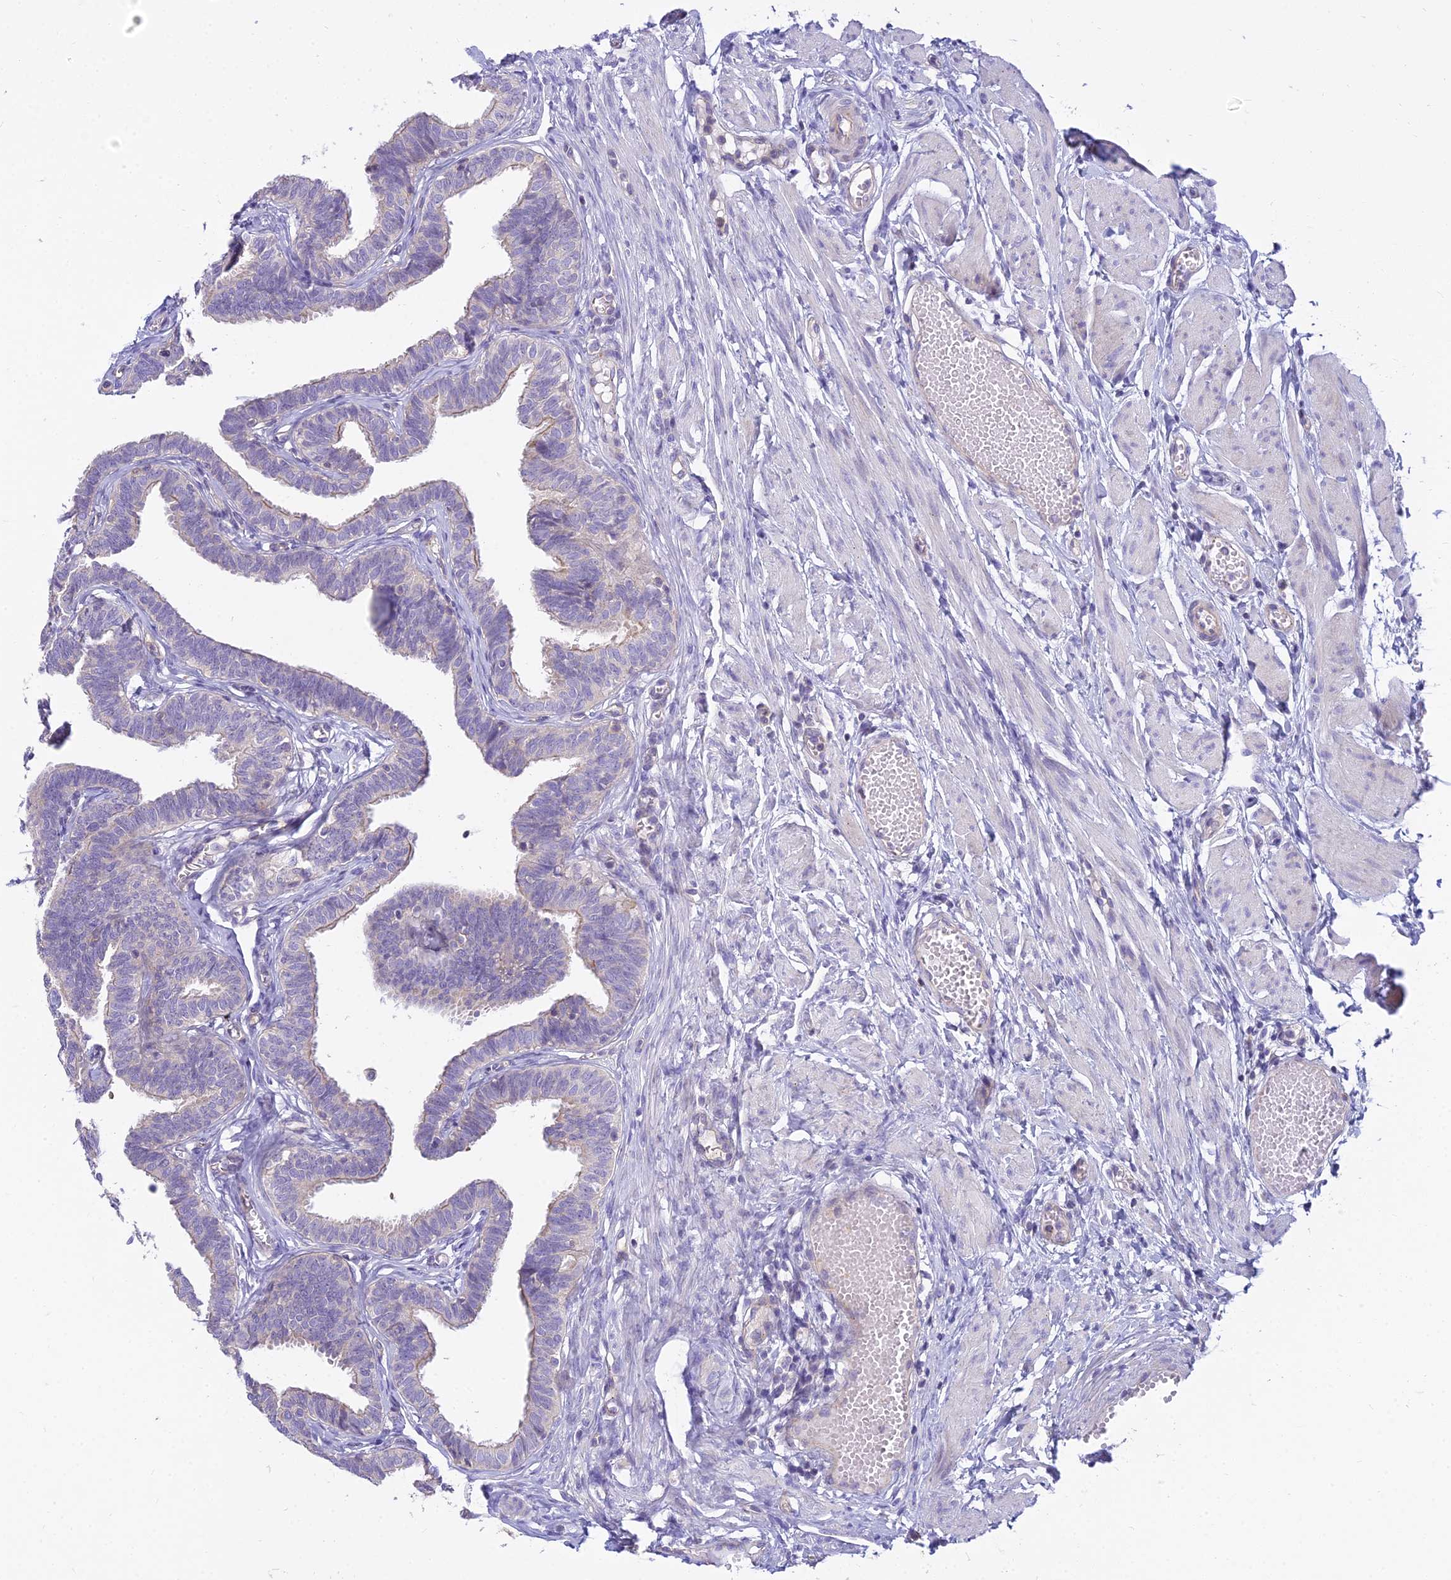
{"staining": {"intensity": "negative", "quantity": "none", "location": "none"}, "tissue": "fallopian tube", "cell_type": "Glandular cells", "image_type": "normal", "snomed": [{"axis": "morphology", "description": "Normal tissue, NOS"}, {"axis": "topography", "description": "Fallopian tube"}, {"axis": "topography", "description": "Ovary"}], "caption": "IHC micrograph of benign fallopian tube: fallopian tube stained with DAB (3,3'-diaminobenzidine) reveals no significant protein staining in glandular cells.", "gene": "SMIM24", "patient": {"sex": "female", "age": 23}}